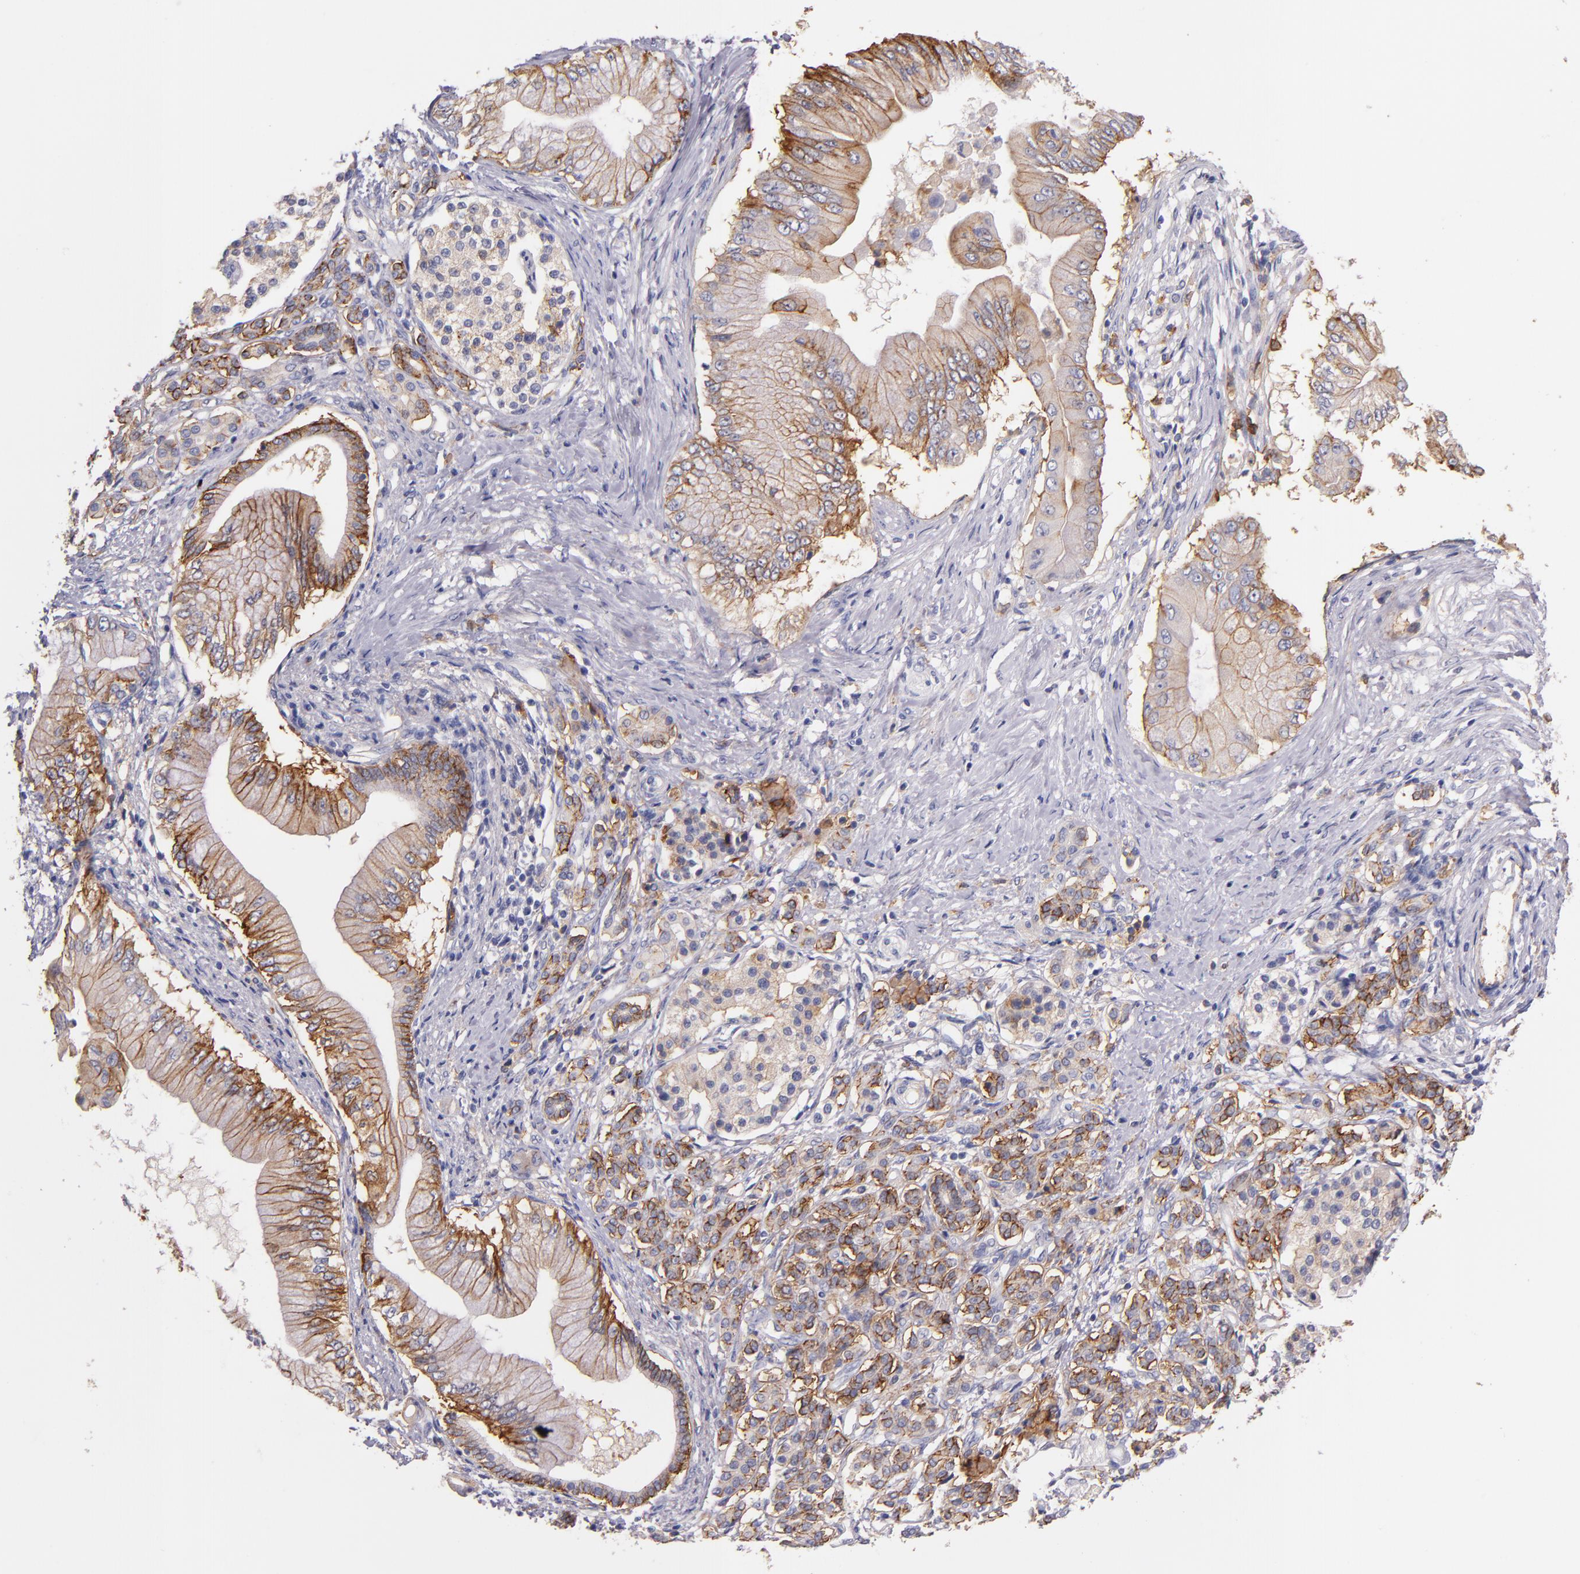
{"staining": {"intensity": "moderate", "quantity": "25%-75%", "location": "cytoplasmic/membranous"}, "tissue": "pancreatic cancer", "cell_type": "Tumor cells", "image_type": "cancer", "snomed": [{"axis": "morphology", "description": "Adenocarcinoma, NOS"}, {"axis": "topography", "description": "Pancreas"}], "caption": "About 25%-75% of tumor cells in adenocarcinoma (pancreatic) exhibit moderate cytoplasmic/membranous protein staining as visualized by brown immunohistochemical staining.", "gene": "C5AR1", "patient": {"sex": "male", "age": 62}}